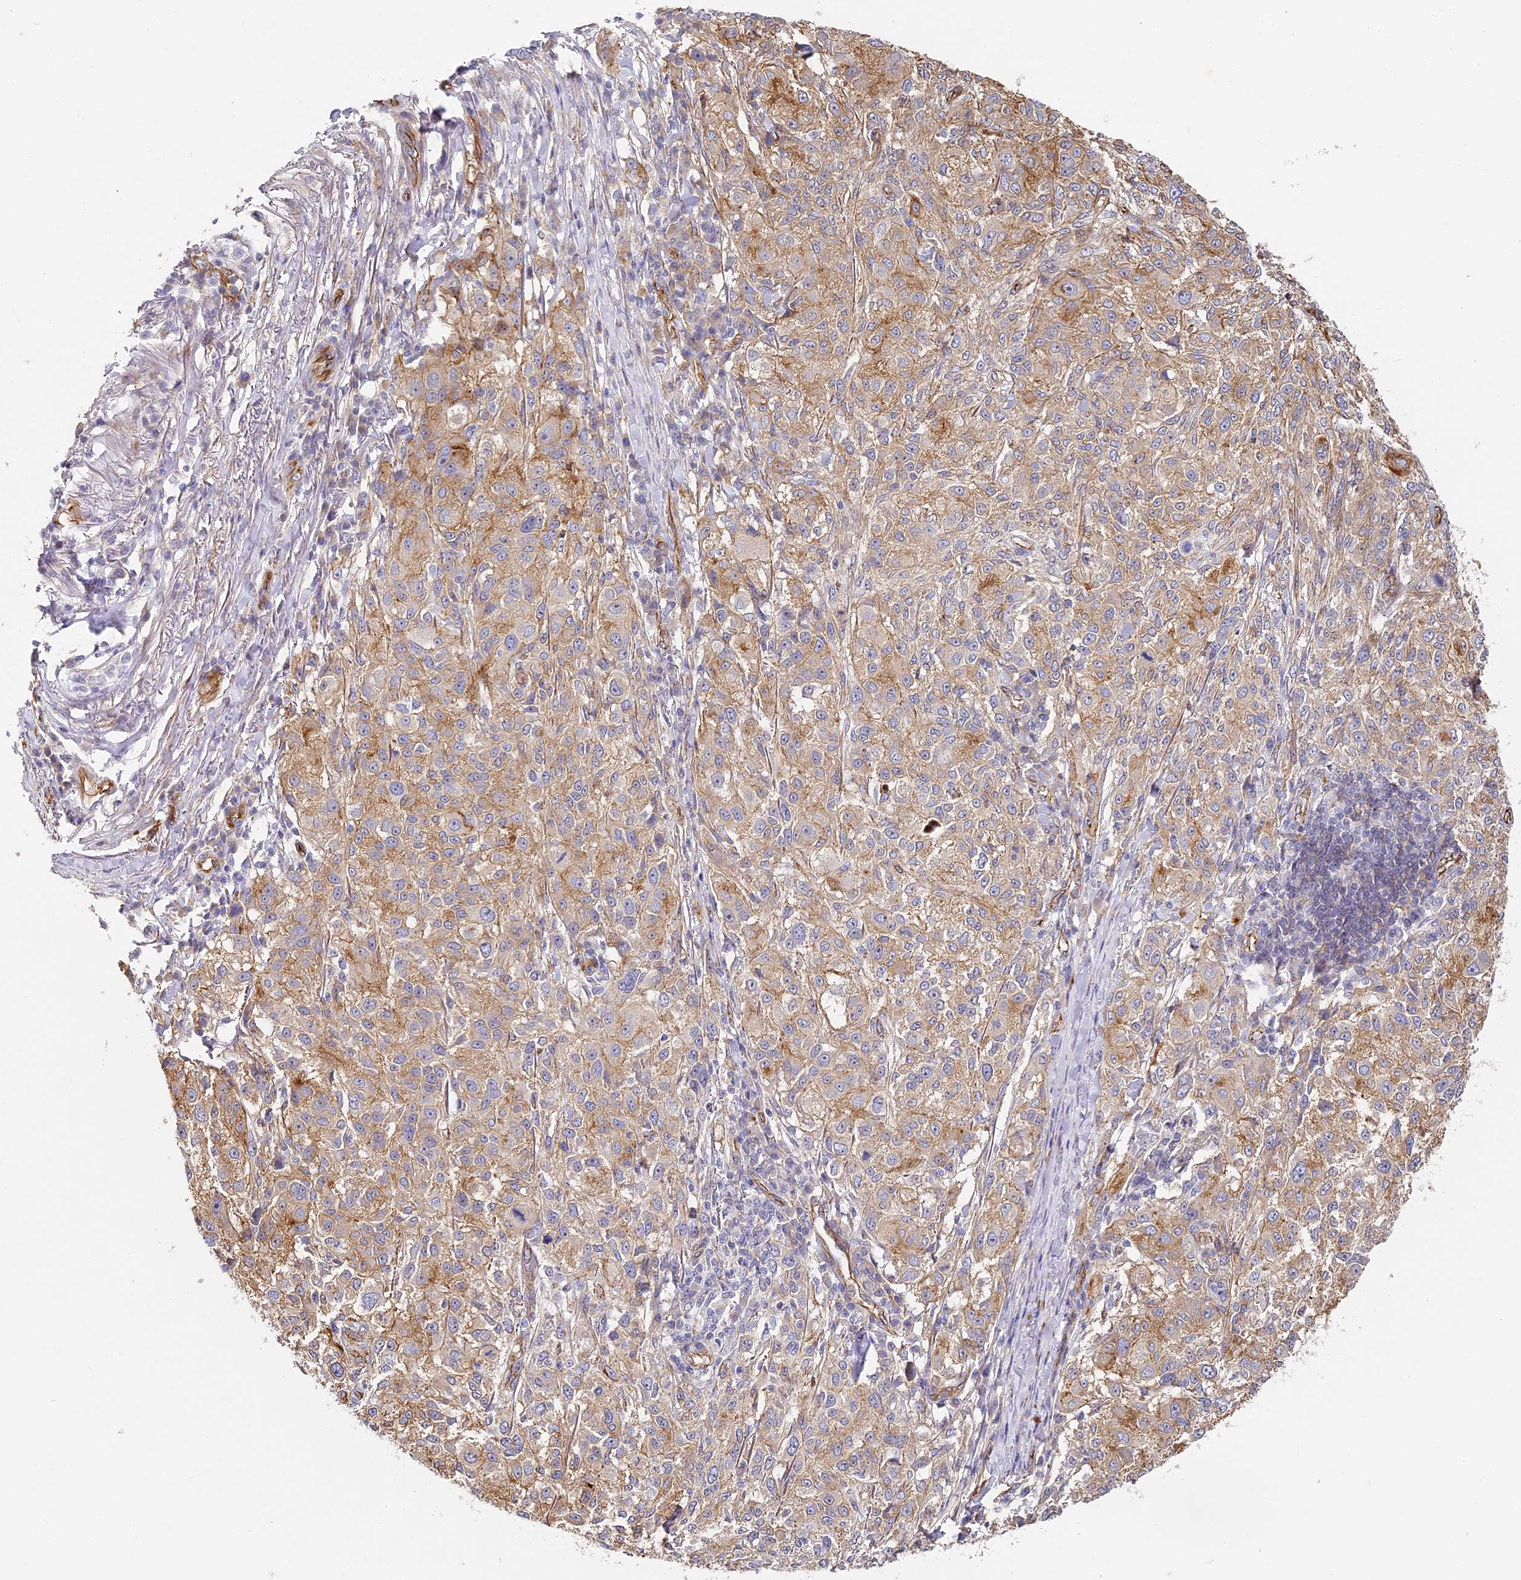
{"staining": {"intensity": "moderate", "quantity": "<25%", "location": "cytoplasmic/membranous"}, "tissue": "melanoma", "cell_type": "Tumor cells", "image_type": "cancer", "snomed": [{"axis": "morphology", "description": "Necrosis, NOS"}, {"axis": "morphology", "description": "Malignant melanoma, NOS"}, {"axis": "topography", "description": "Skin"}], "caption": "Immunohistochemical staining of melanoma demonstrates moderate cytoplasmic/membranous protein staining in approximately <25% of tumor cells.", "gene": "CCDC30", "patient": {"sex": "female", "age": 87}}